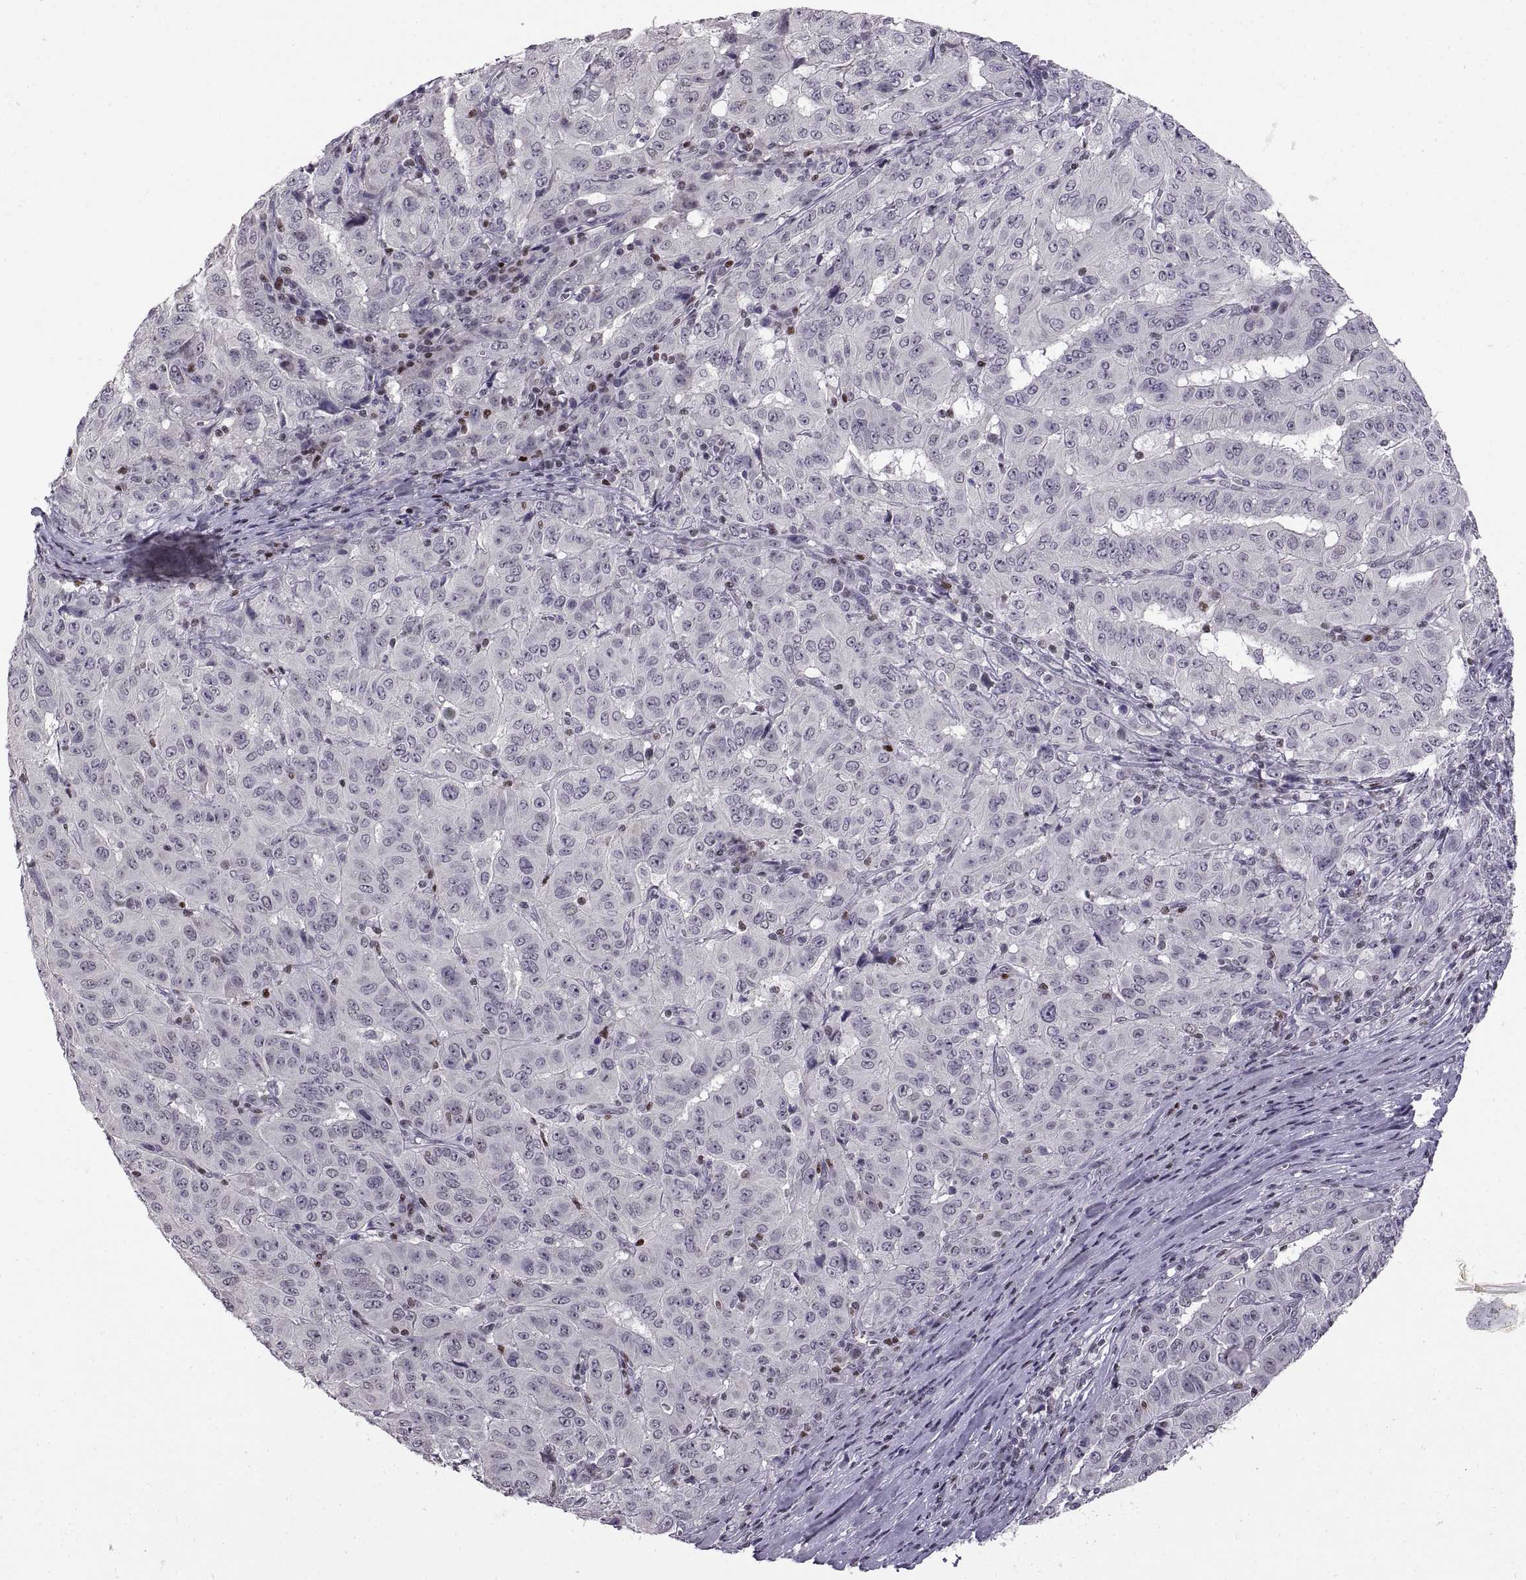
{"staining": {"intensity": "negative", "quantity": "none", "location": "none"}, "tissue": "pancreatic cancer", "cell_type": "Tumor cells", "image_type": "cancer", "snomed": [{"axis": "morphology", "description": "Adenocarcinoma, NOS"}, {"axis": "topography", "description": "Pancreas"}], "caption": "A micrograph of human pancreatic adenocarcinoma is negative for staining in tumor cells.", "gene": "NEK2", "patient": {"sex": "male", "age": 63}}